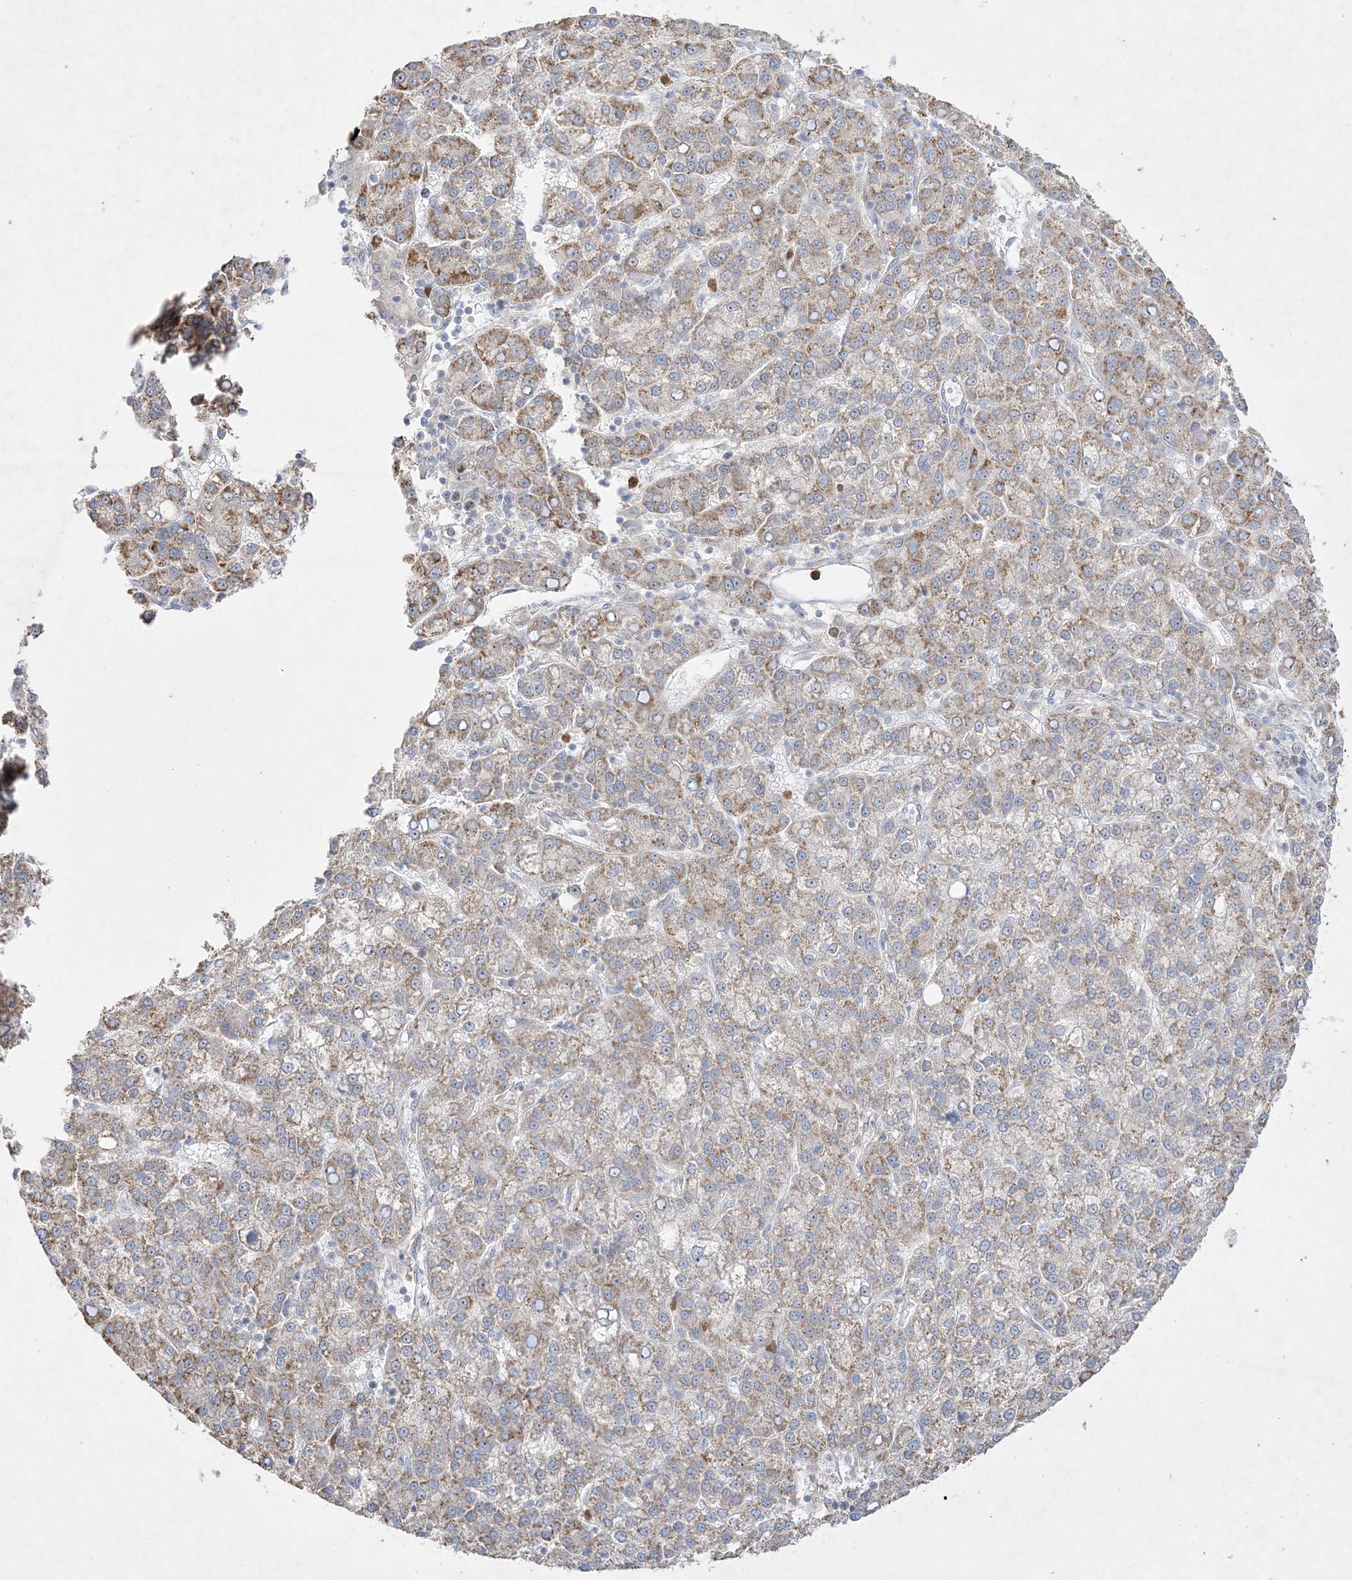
{"staining": {"intensity": "moderate", "quantity": ">75%", "location": "cytoplasmic/membranous"}, "tissue": "liver cancer", "cell_type": "Tumor cells", "image_type": "cancer", "snomed": [{"axis": "morphology", "description": "Carcinoma, Hepatocellular, NOS"}, {"axis": "topography", "description": "Liver"}], "caption": "Approximately >75% of tumor cells in liver cancer (hepatocellular carcinoma) display moderate cytoplasmic/membranous protein positivity as visualized by brown immunohistochemical staining.", "gene": "NOP16", "patient": {"sex": "female", "age": 58}}